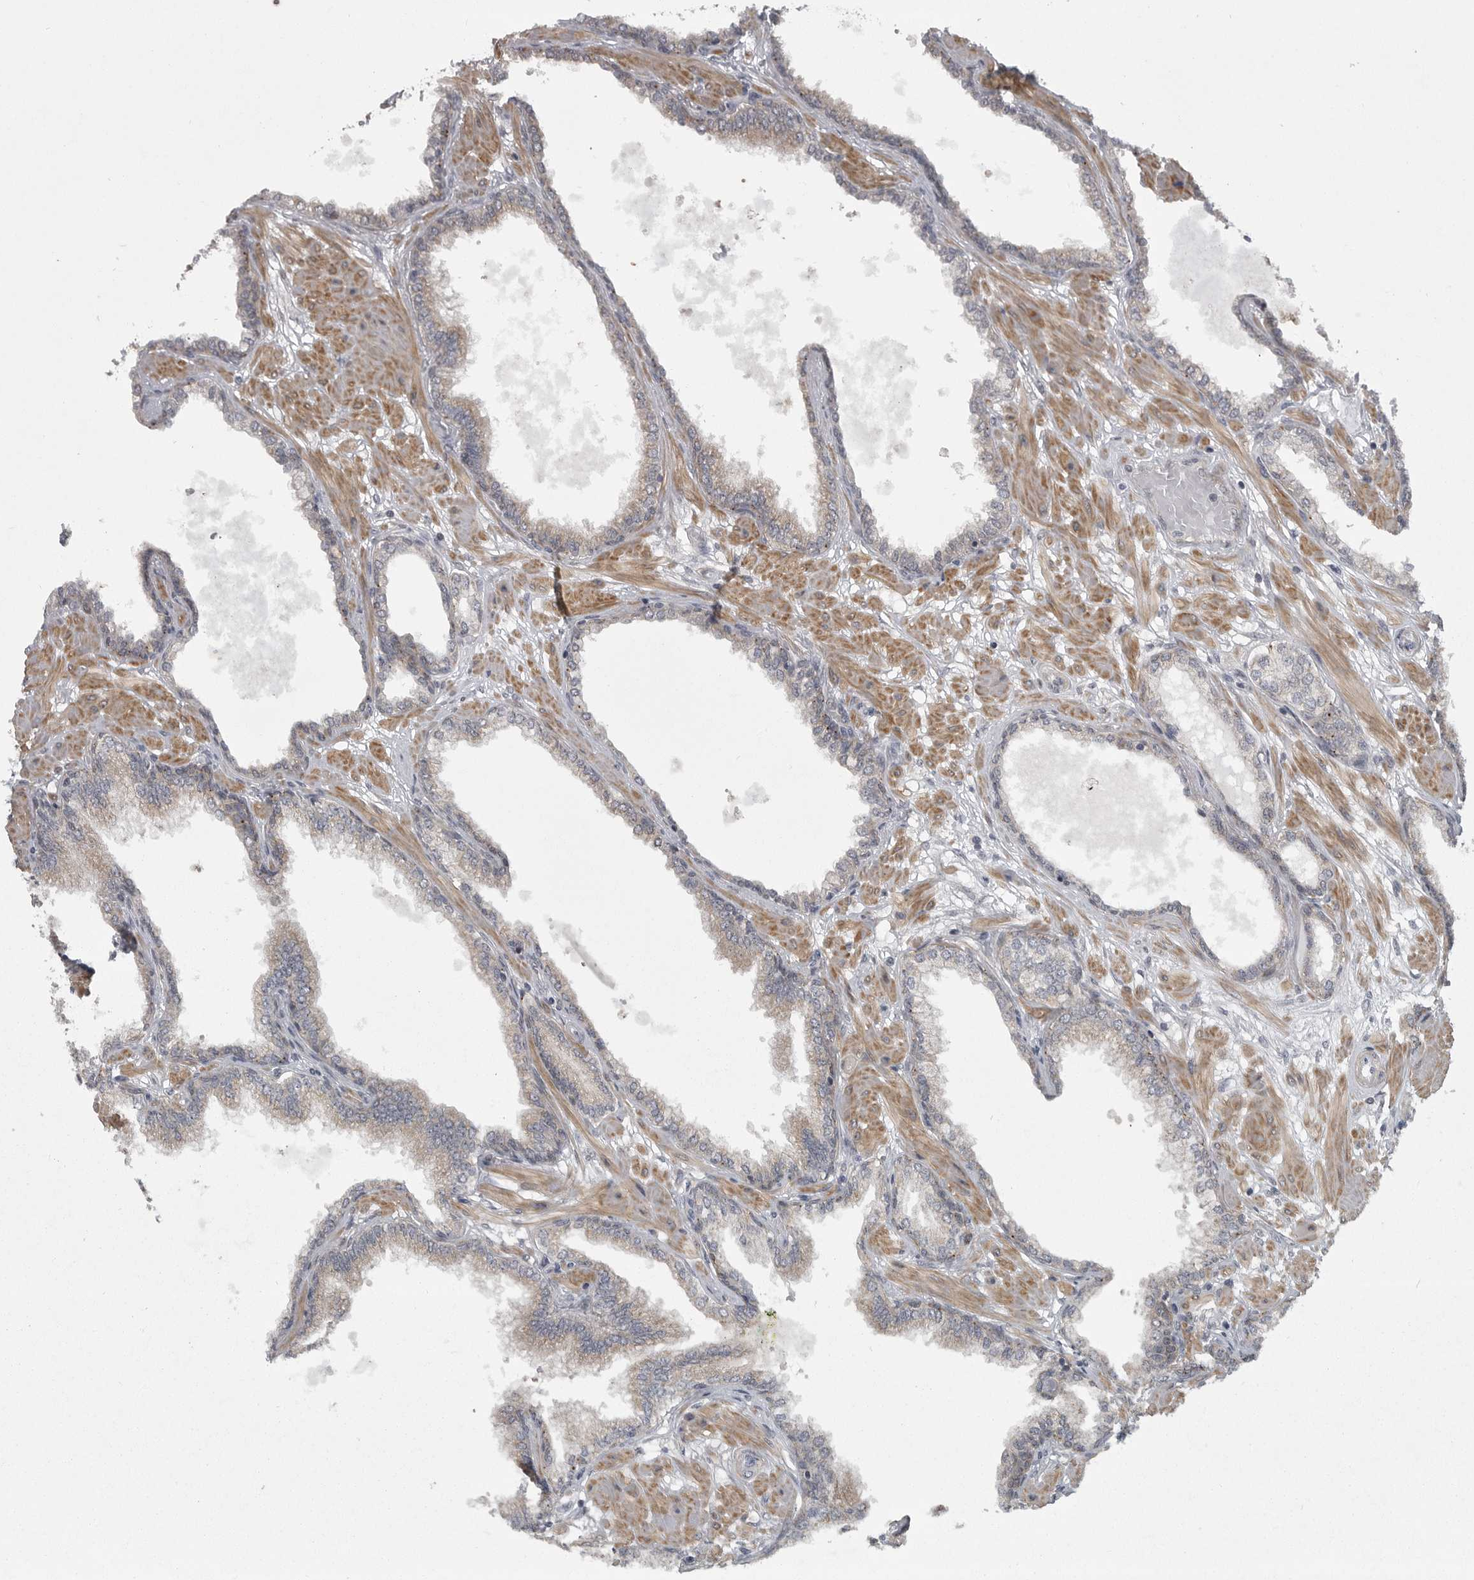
{"staining": {"intensity": "weak", "quantity": "<25%", "location": "cytoplasmic/membranous"}, "tissue": "prostate cancer", "cell_type": "Tumor cells", "image_type": "cancer", "snomed": [{"axis": "morphology", "description": "Adenocarcinoma, Low grade"}, {"axis": "topography", "description": "Prostate"}], "caption": "Immunohistochemical staining of prostate cancer (low-grade adenocarcinoma) reveals no significant expression in tumor cells.", "gene": "PPP1R9A", "patient": {"sex": "male", "age": 60}}